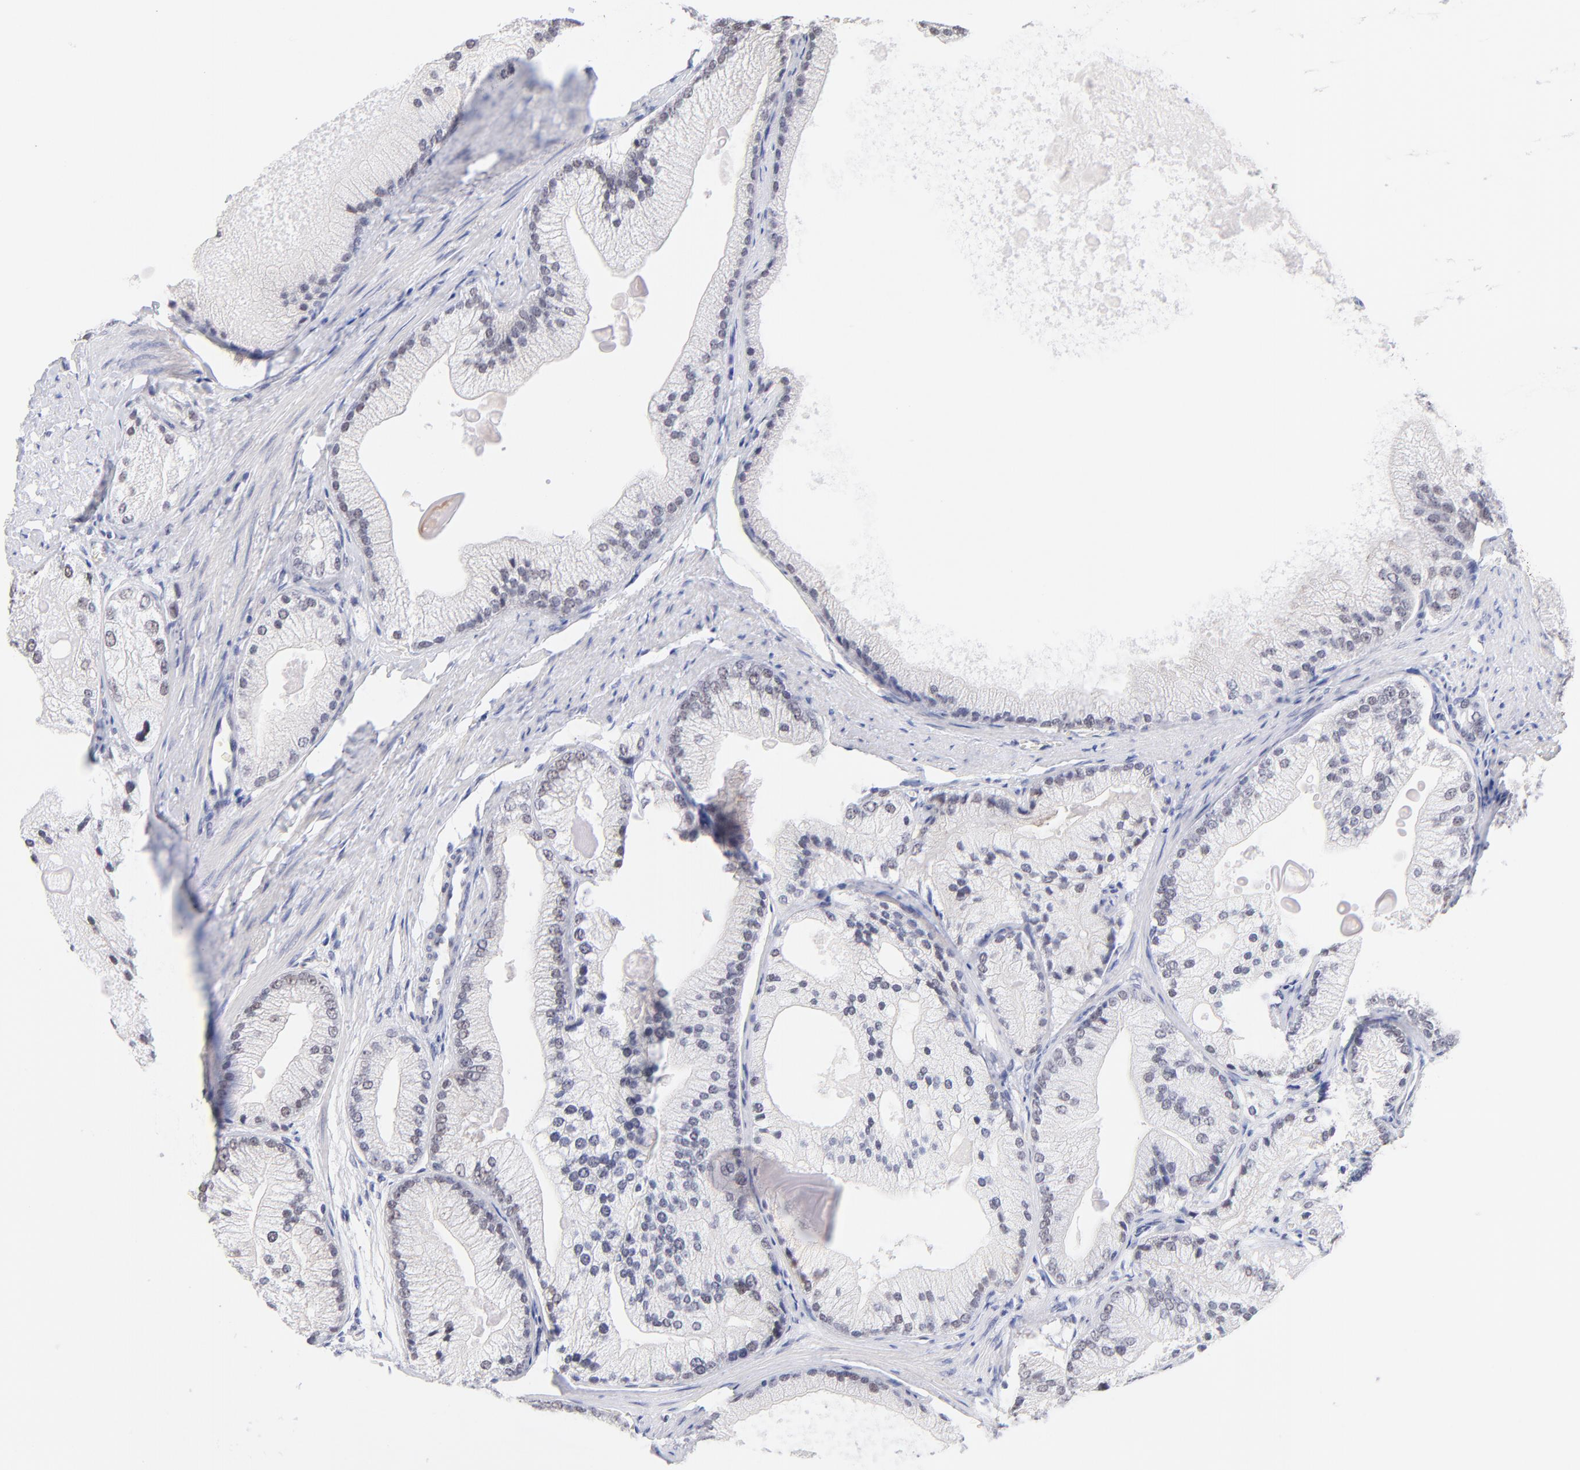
{"staining": {"intensity": "weak", "quantity": "25%-75%", "location": "nuclear"}, "tissue": "prostate cancer", "cell_type": "Tumor cells", "image_type": "cancer", "snomed": [{"axis": "morphology", "description": "Adenocarcinoma, Low grade"}, {"axis": "topography", "description": "Prostate"}], "caption": "Low-grade adenocarcinoma (prostate) was stained to show a protein in brown. There is low levels of weak nuclear positivity in approximately 25%-75% of tumor cells.", "gene": "ZNF74", "patient": {"sex": "male", "age": 69}}